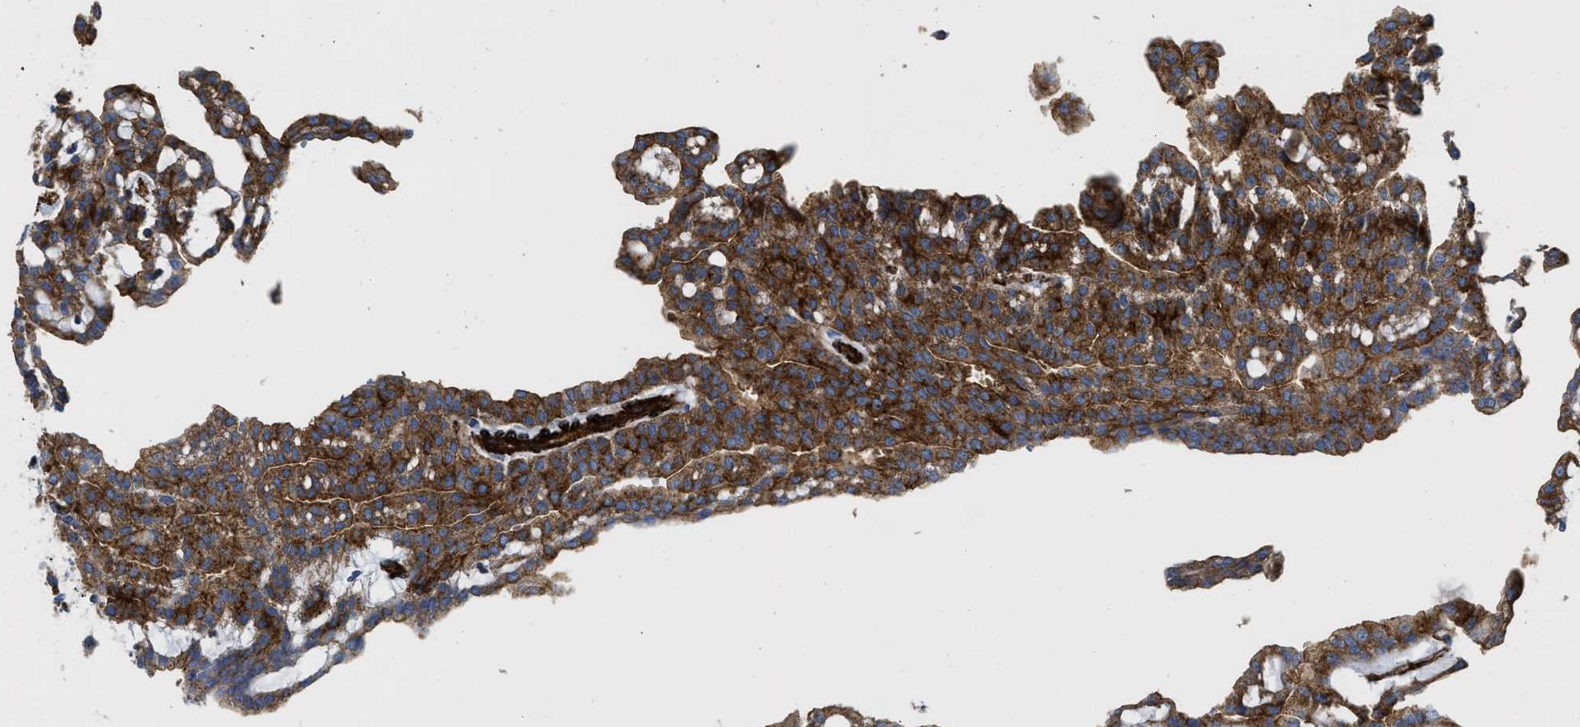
{"staining": {"intensity": "strong", "quantity": ">75%", "location": "cytoplasmic/membranous"}, "tissue": "renal cancer", "cell_type": "Tumor cells", "image_type": "cancer", "snomed": [{"axis": "morphology", "description": "Adenocarcinoma, NOS"}, {"axis": "topography", "description": "Kidney"}], "caption": "Immunohistochemistry micrograph of renal cancer stained for a protein (brown), which shows high levels of strong cytoplasmic/membranous positivity in approximately >75% of tumor cells.", "gene": "HIP1", "patient": {"sex": "male", "age": 63}}